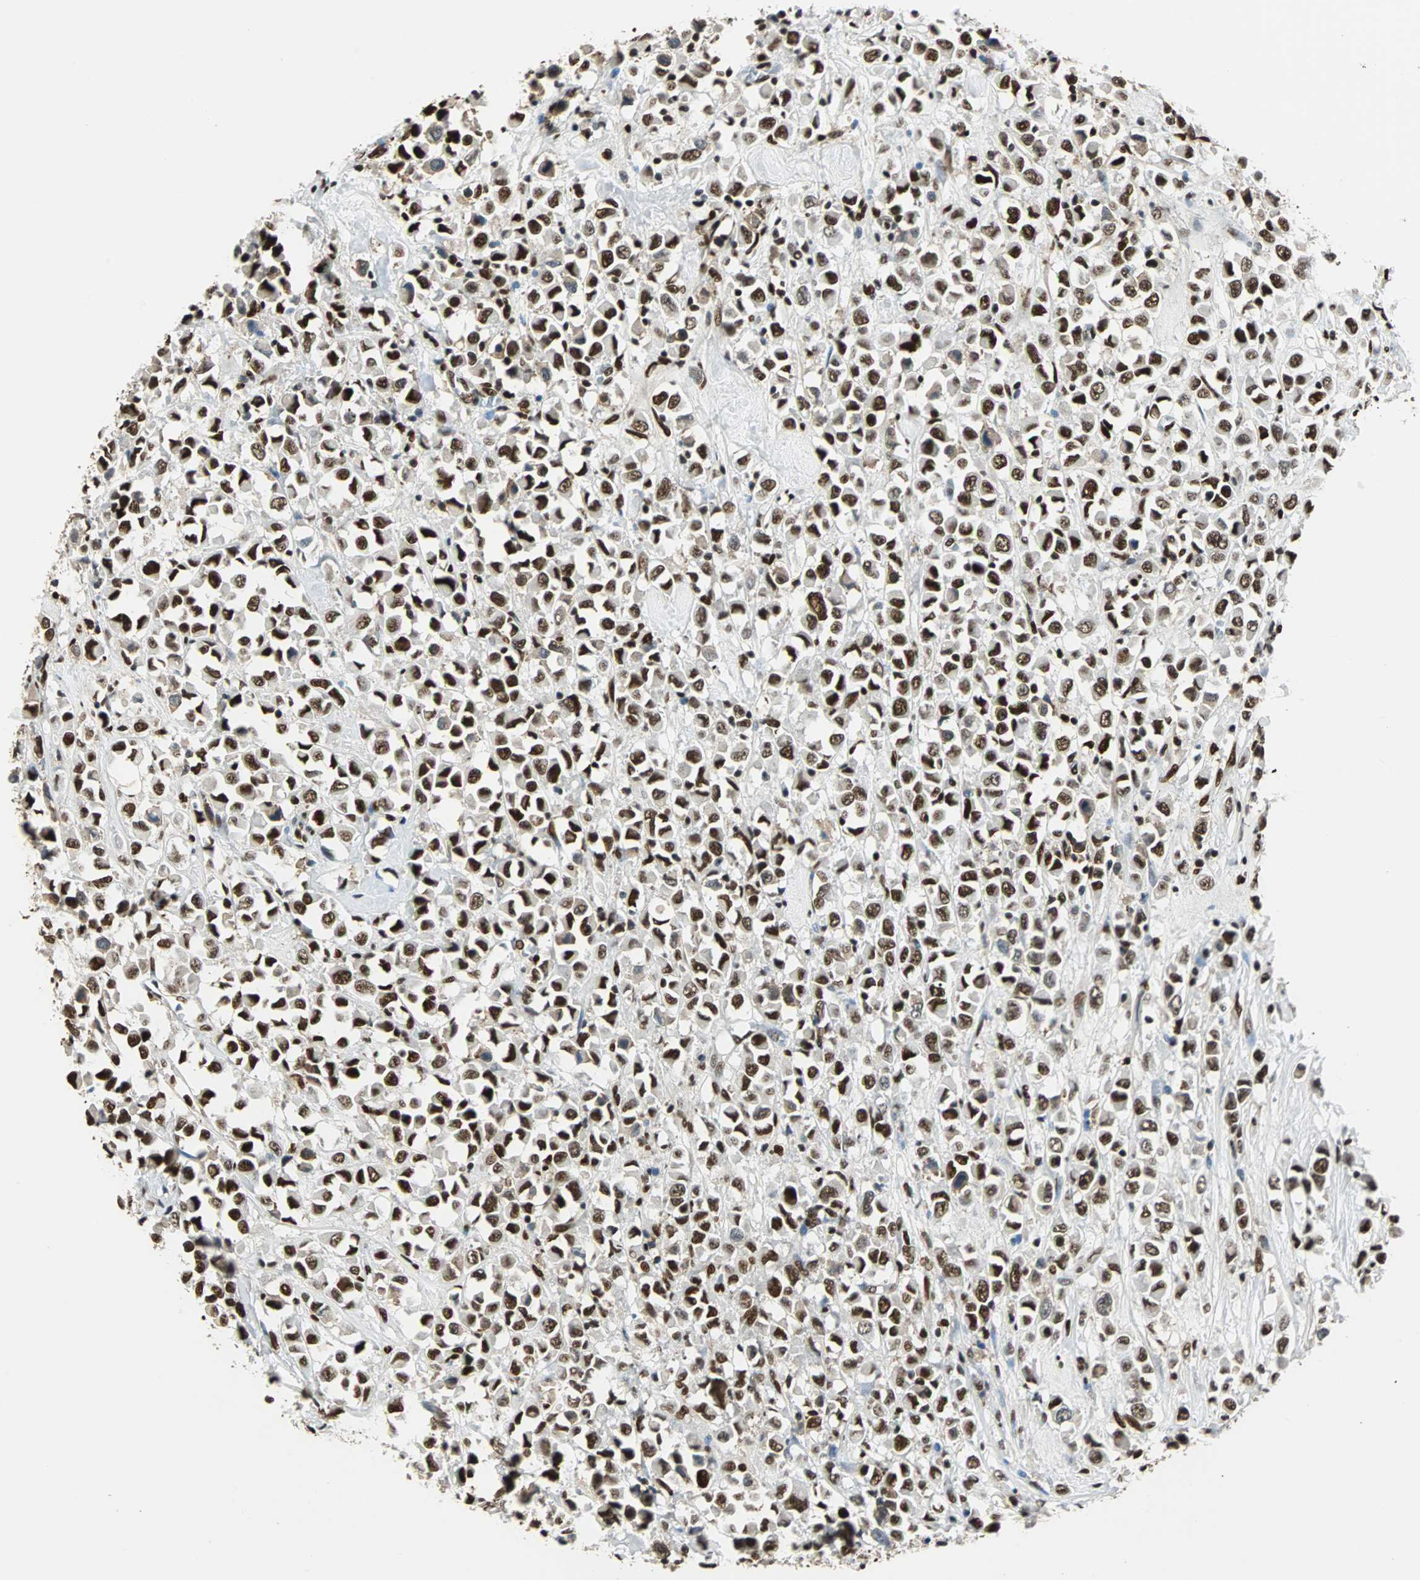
{"staining": {"intensity": "strong", "quantity": ">75%", "location": "nuclear"}, "tissue": "breast cancer", "cell_type": "Tumor cells", "image_type": "cancer", "snomed": [{"axis": "morphology", "description": "Duct carcinoma"}, {"axis": "topography", "description": "Breast"}], "caption": "Protein expression analysis of breast cancer shows strong nuclear expression in approximately >75% of tumor cells.", "gene": "XRCC4", "patient": {"sex": "female", "age": 61}}